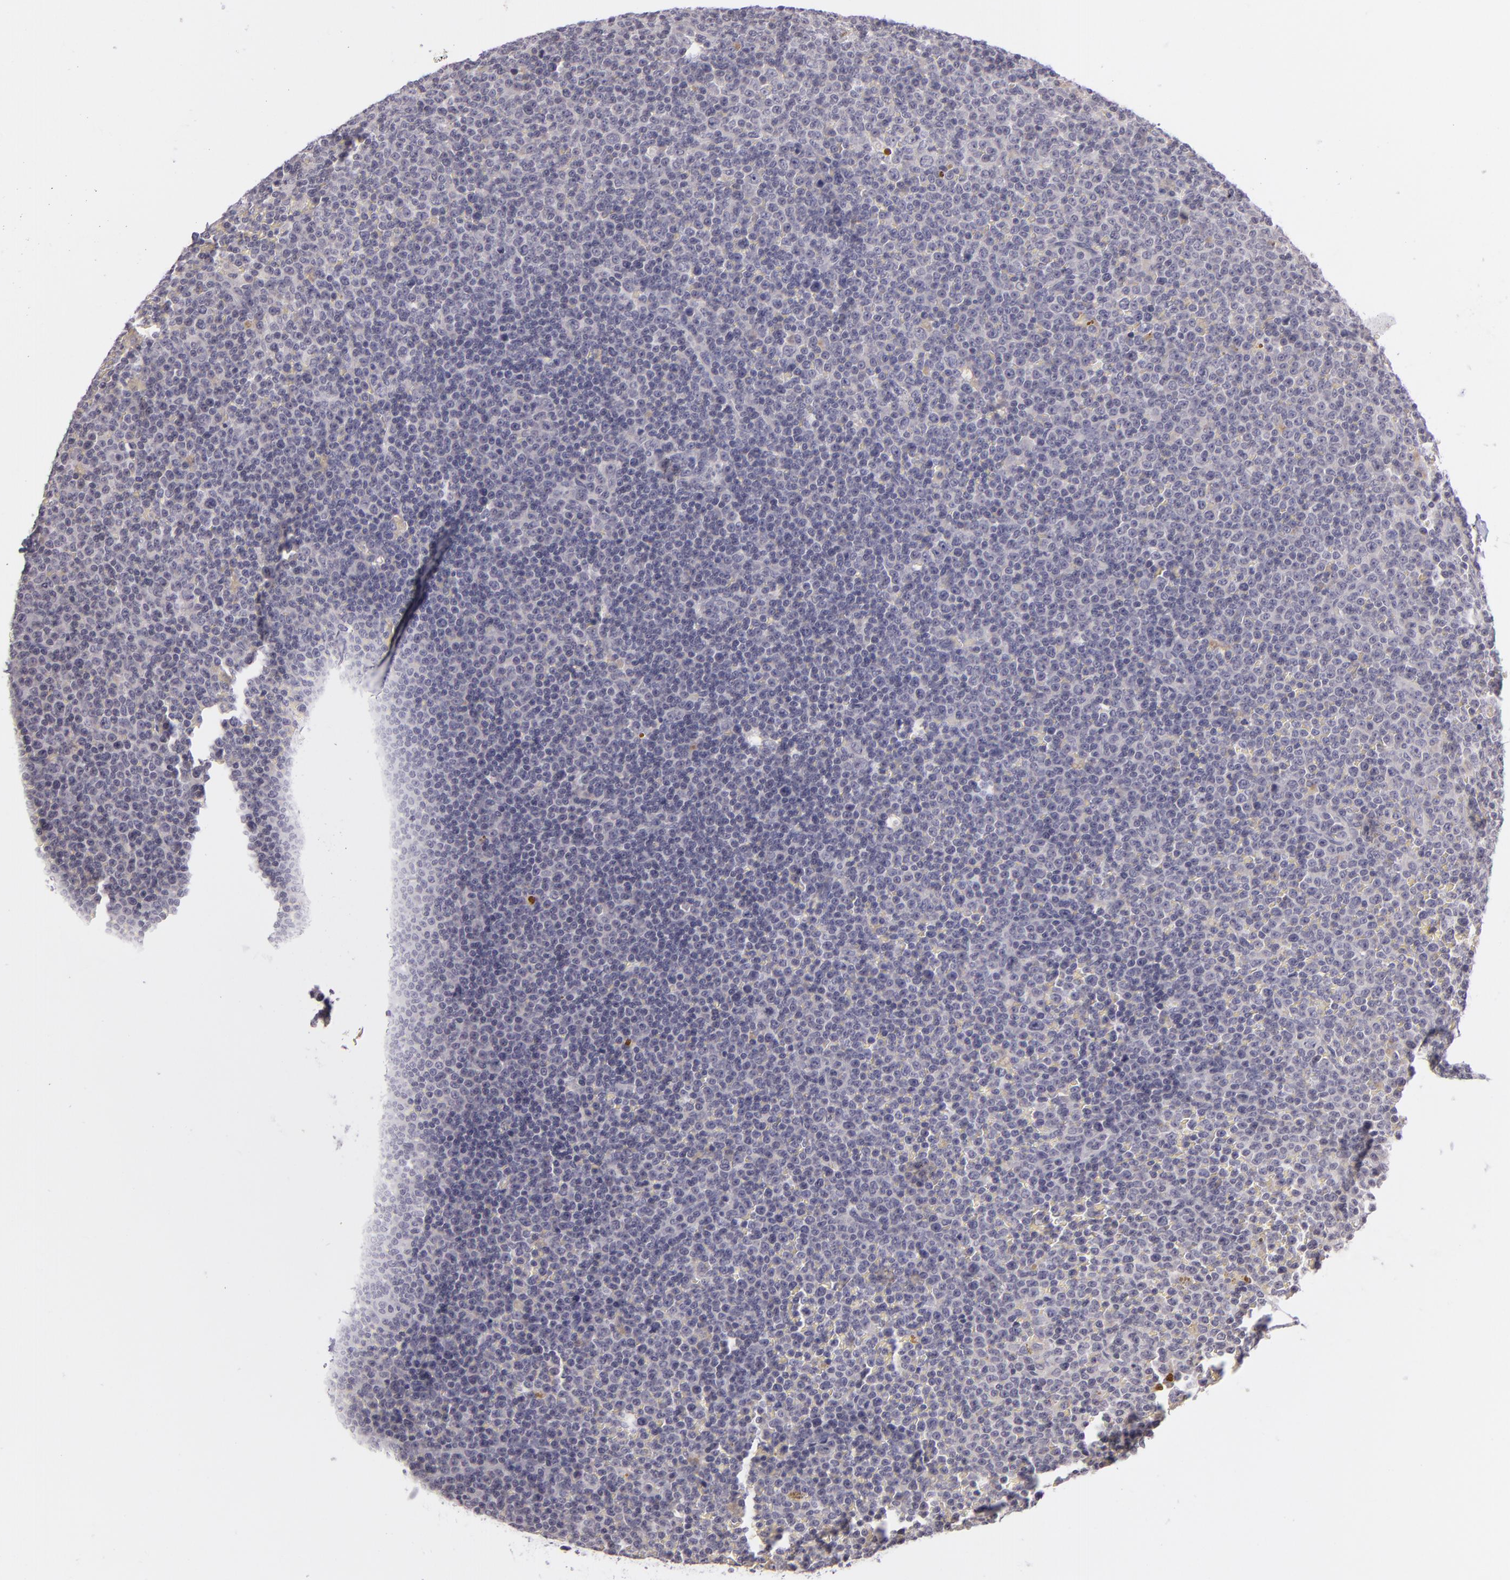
{"staining": {"intensity": "negative", "quantity": "none", "location": "none"}, "tissue": "lymphoma", "cell_type": "Tumor cells", "image_type": "cancer", "snomed": [{"axis": "morphology", "description": "Malignant lymphoma, non-Hodgkin's type, Low grade"}, {"axis": "topography", "description": "Lymph node"}], "caption": "An image of lymphoma stained for a protein demonstrates no brown staining in tumor cells.", "gene": "DAG1", "patient": {"sex": "male", "age": 50}}